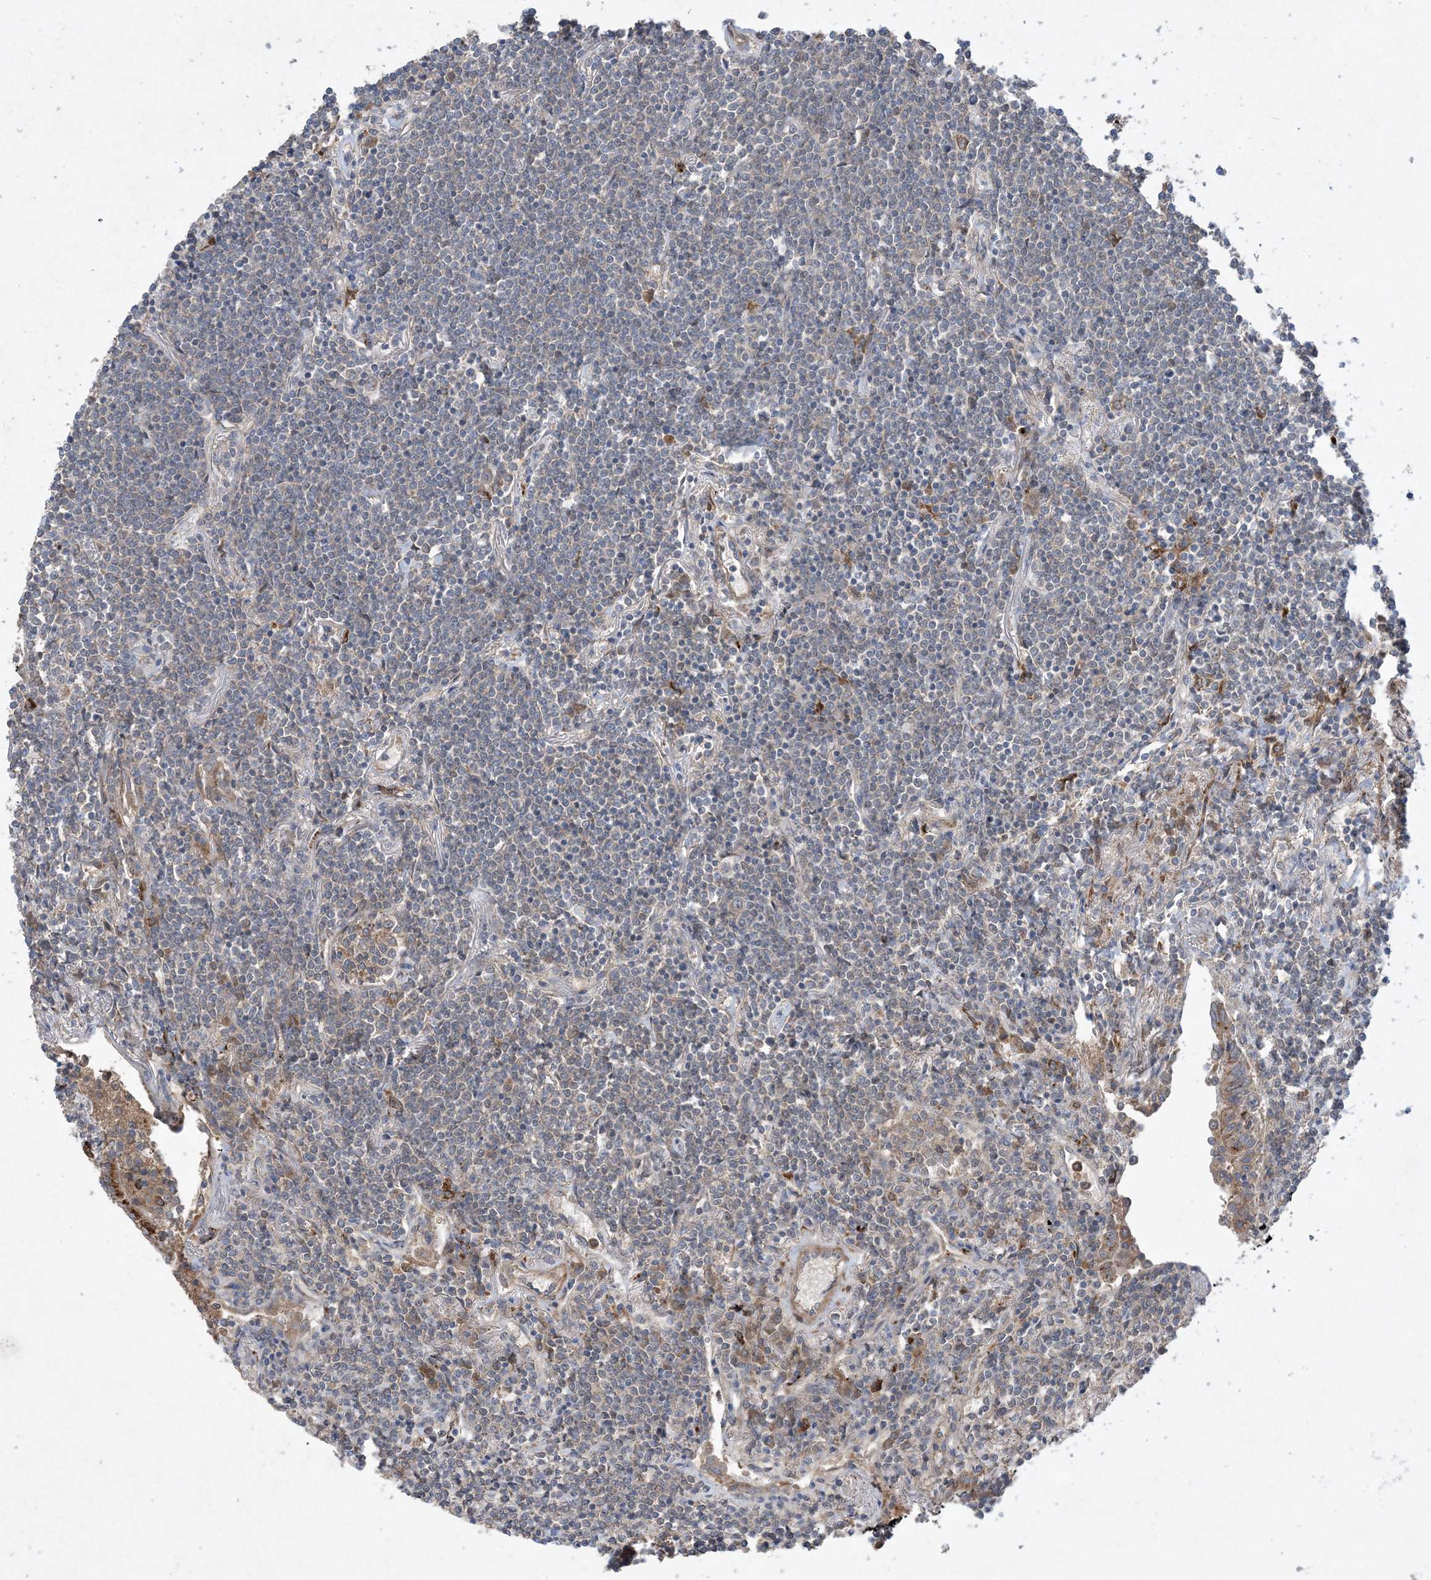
{"staining": {"intensity": "negative", "quantity": "none", "location": "none"}, "tissue": "lymphoma", "cell_type": "Tumor cells", "image_type": "cancer", "snomed": [{"axis": "morphology", "description": "Malignant lymphoma, non-Hodgkin's type, Low grade"}, {"axis": "topography", "description": "Lung"}], "caption": "DAB immunohistochemical staining of human lymphoma shows no significant expression in tumor cells.", "gene": "MASP2", "patient": {"sex": "female", "age": 71}}